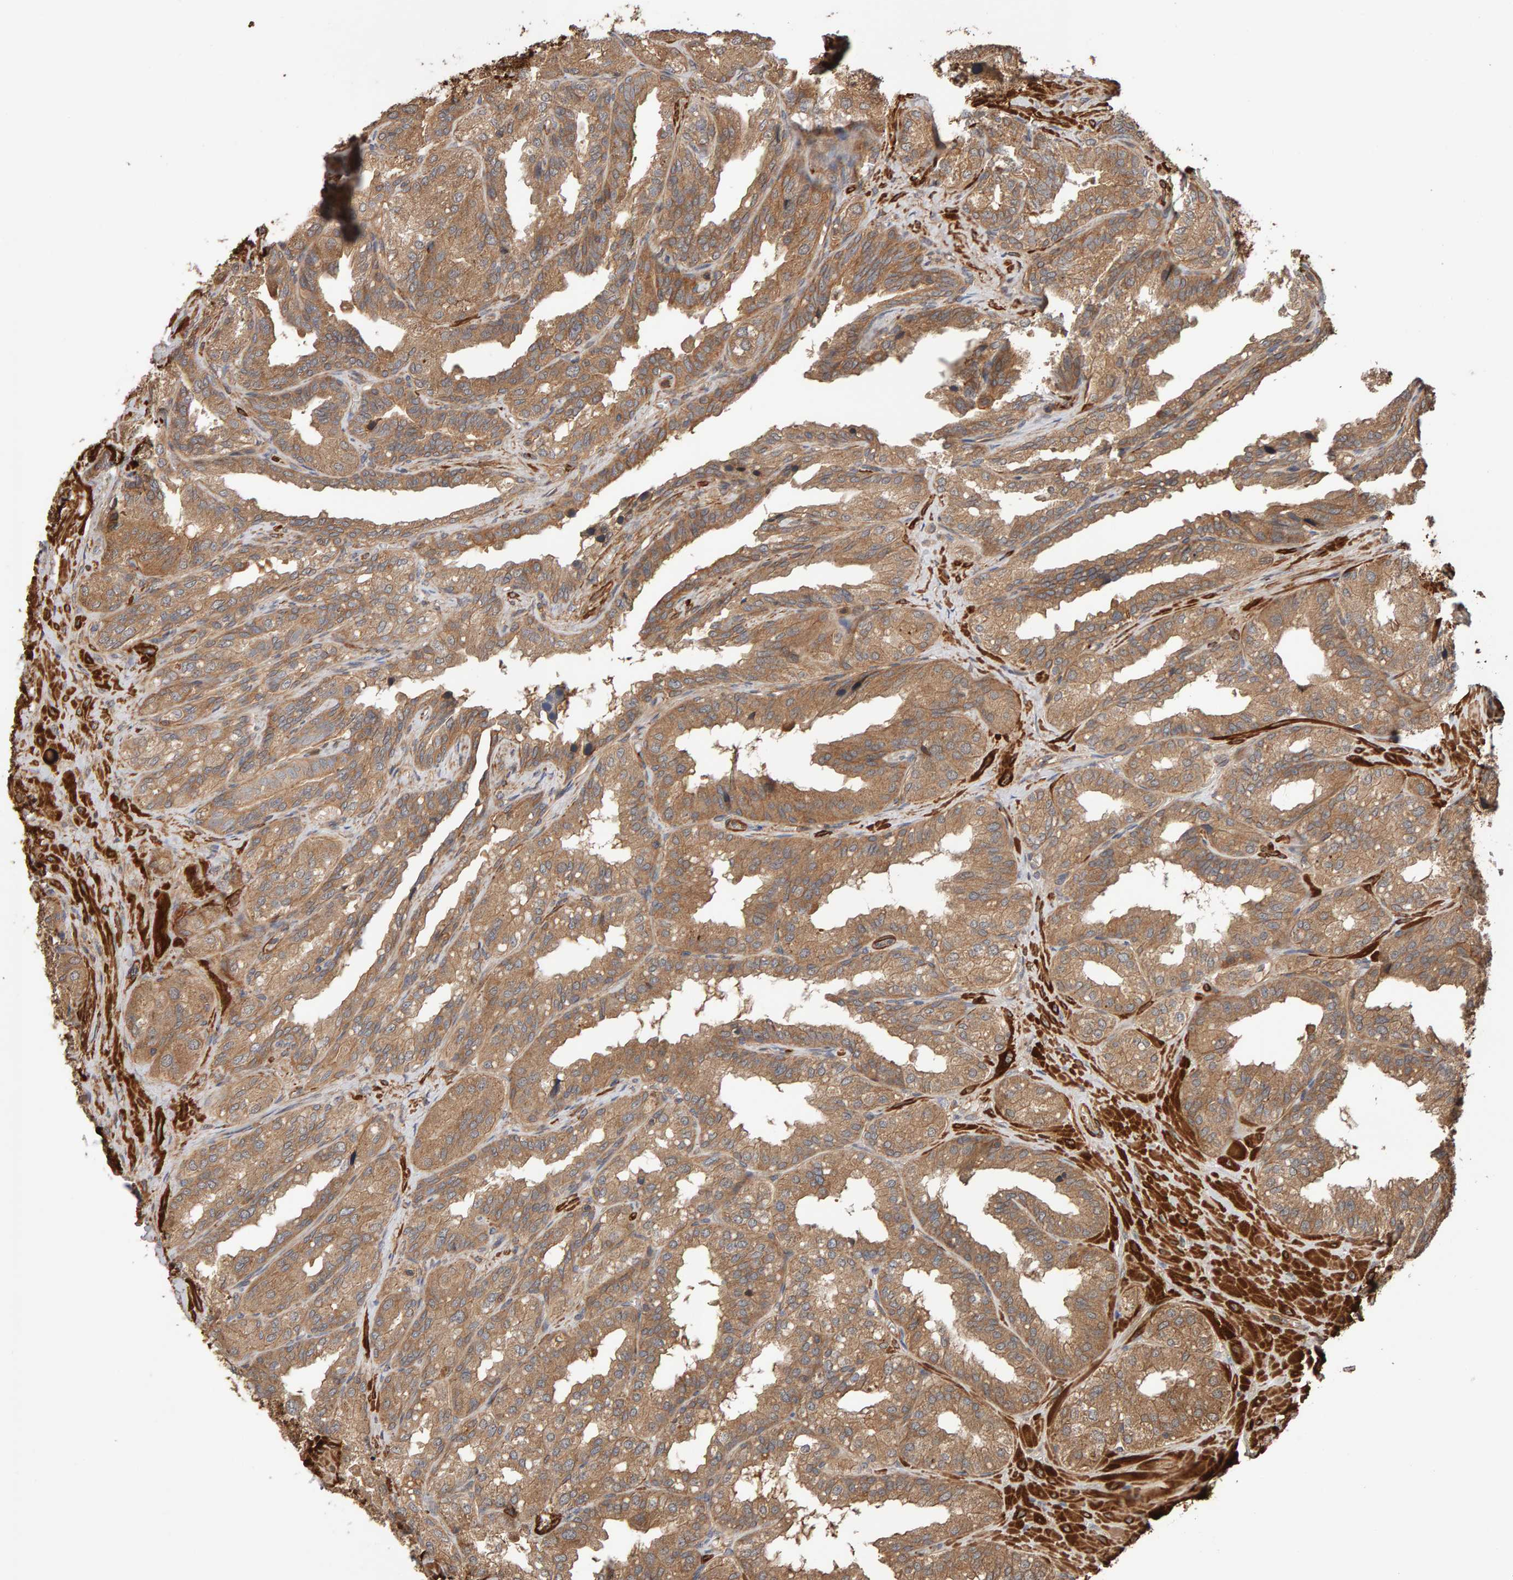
{"staining": {"intensity": "moderate", "quantity": ">75%", "location": "cytoplasmic/membranous"}, "tissue": "seminal vesicle", "cell_type": "Glandular cells", "image_type": "normal", "snomed": [{"axis": "morphology", "description": "Normal tissue, NOS"}, {"axis": "topography", "description": "Prostate"}, {"axis": "topography", "description": "Seminal veicle"}], "caption": "Immunohistochemical staining of normal human seminal vesicle exhibits moderate cytoplasmic/membranous protein expression in approximately >75% of glandular cells. The protein of interest is shown in brown color, while the nuclei are stained blue.", "gene": "SYNRG", "patient": {"sex": "male", "age": 51}}